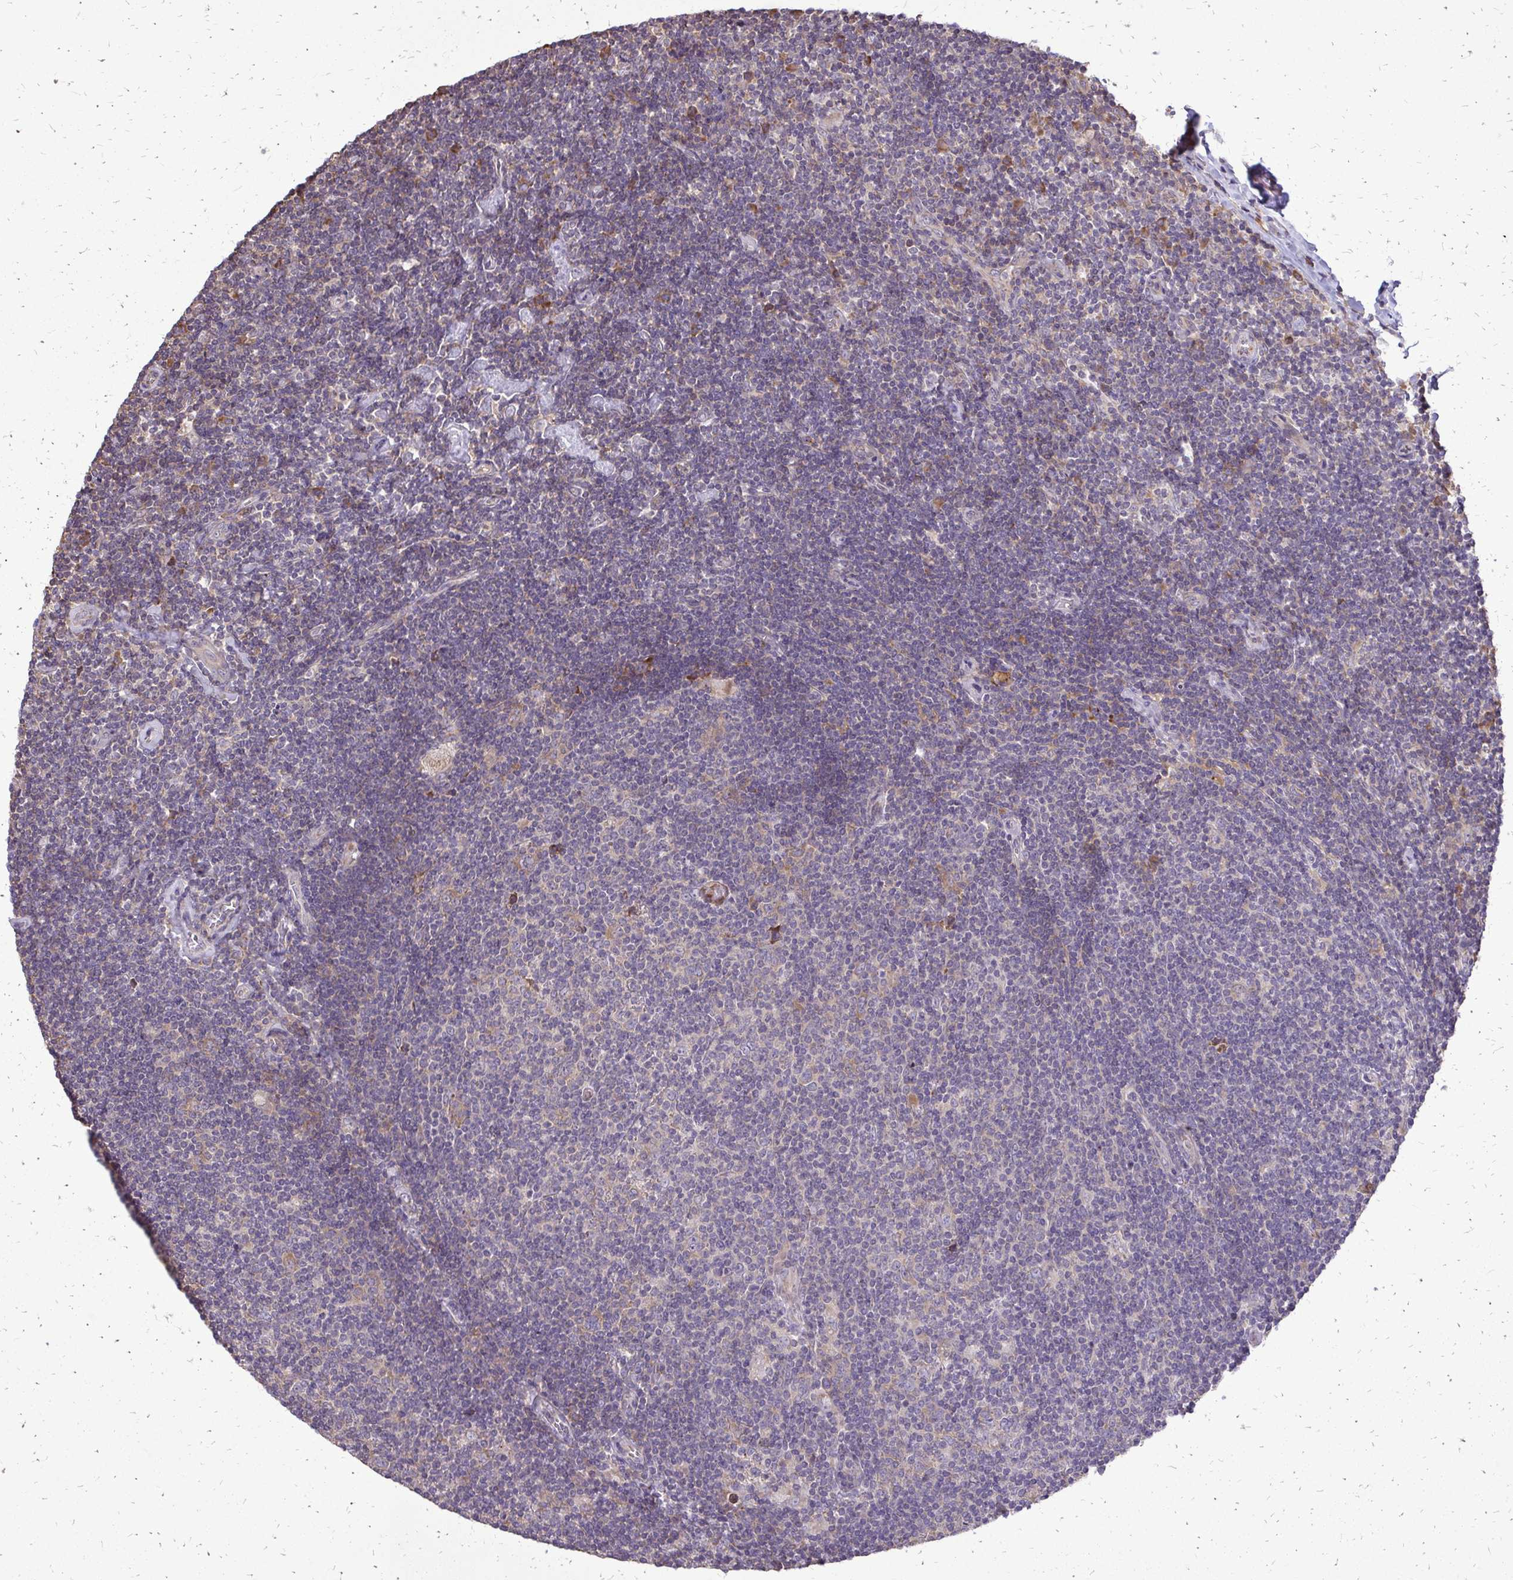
{"staining": {"intensity": "negative", "quantity": "none", "location": "none"}, "tissue": "lymphoma", "cell_type": "Tumor cells", "image_type": "cancer", "snomed": [{"axis": "morphology", "description": "Hodgkin's disease, NOS"}, {"axis": "topography", "description": "Lymph node"}], "caption": "The photomicrograph shows no staining of tumor cells in Hodgkin's disease.", "gene": "RPS3", "patient": {"sex": "male", "age": 40}}